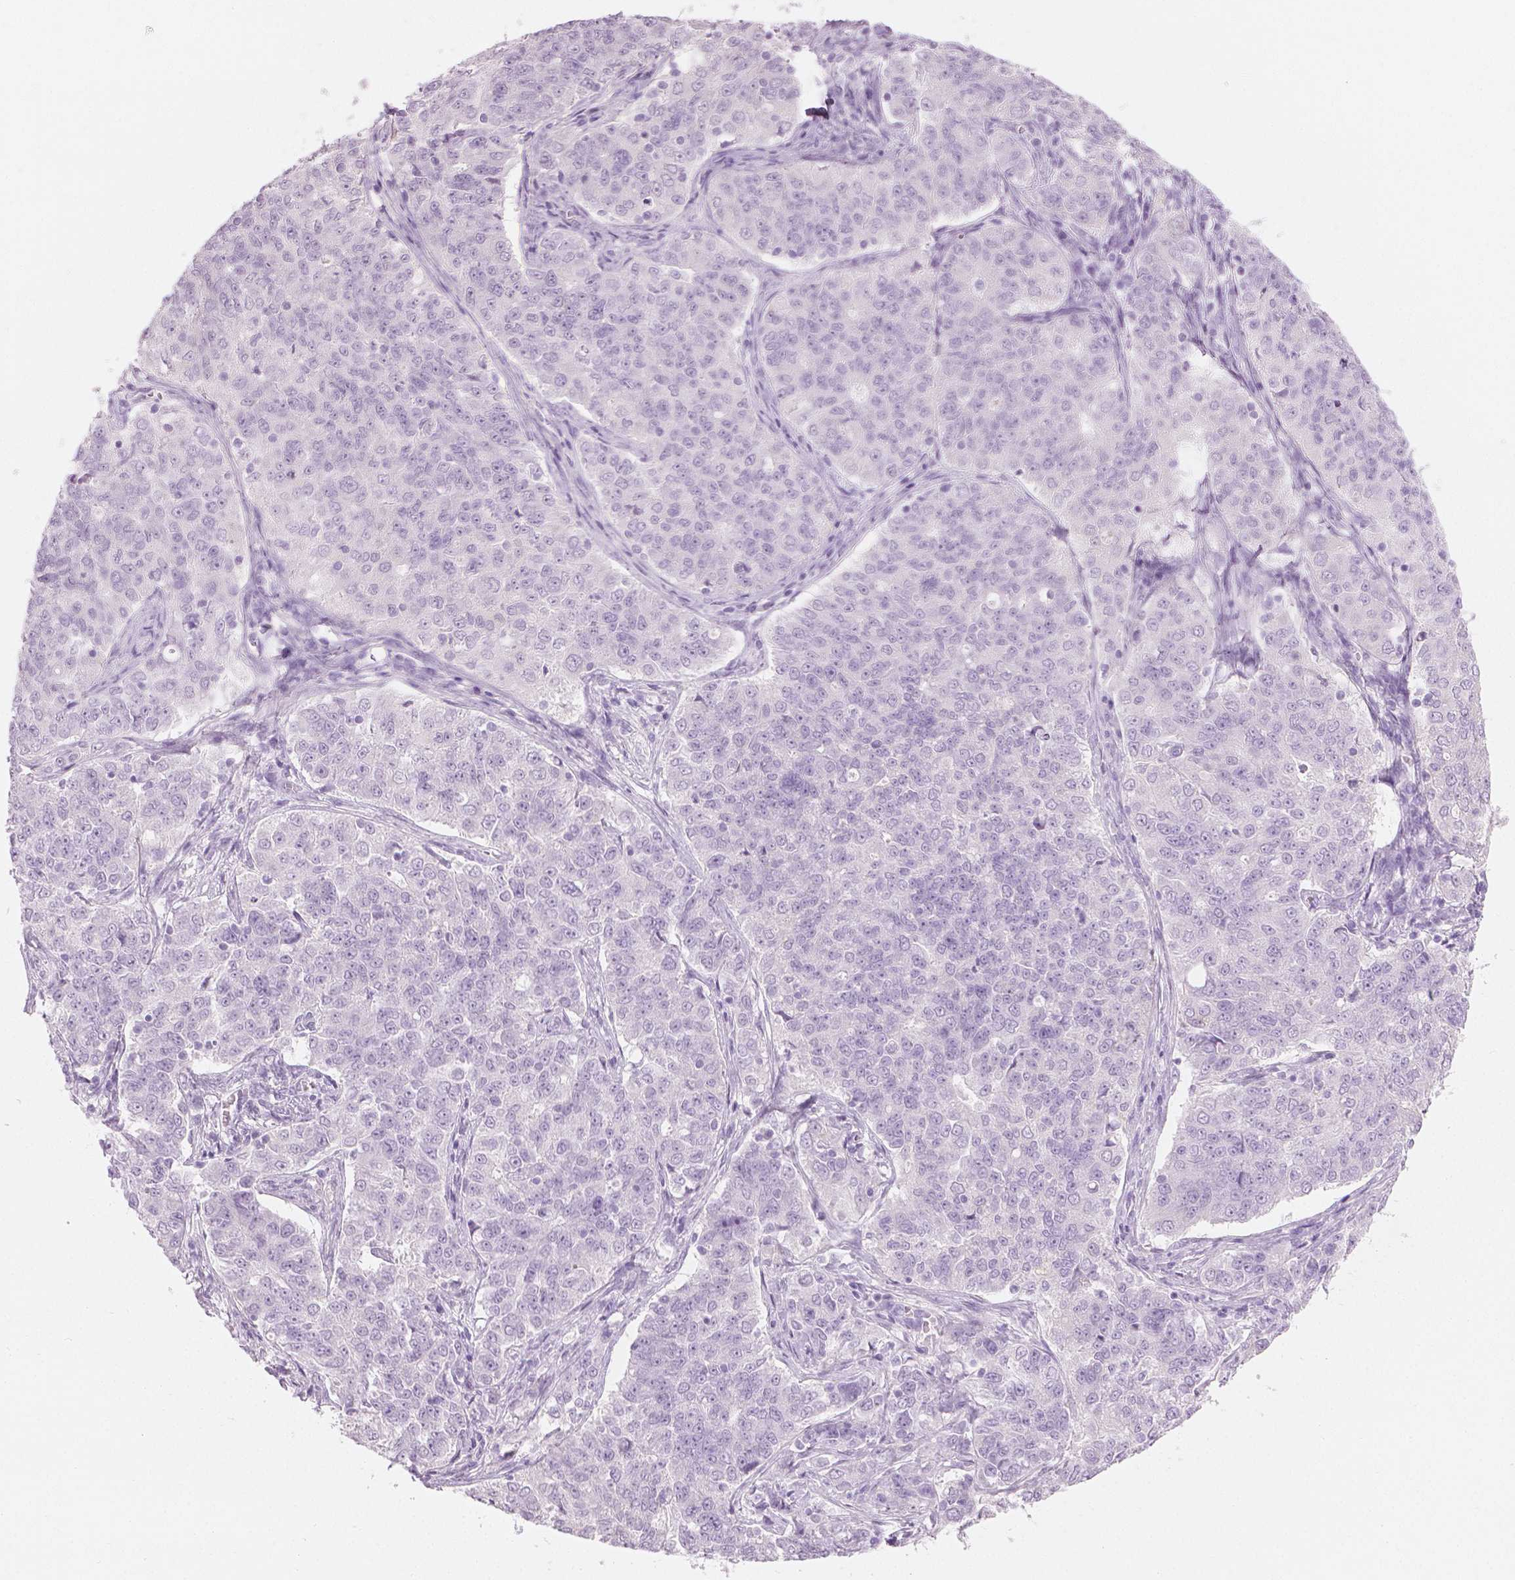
{"staining": {"intensity": "negative", "quantity": "none", "location": "none"}, "tissue": "endometrial cancer", "cell_type": "Tumor cells", "image_type": "cancer", "snomed": [{"axis": "morphology", "description": "Adenocarcinoma, NOS"}, {"axis": "topography", "description": "Endometrium"}], "caption": "High power microscopy histopathology image of an immunohistochemistry image of endometrial adenocarcinoma, revealing no significant expression in tumor cells. Nuclei are stained in blue.", "gene": "PLIN4", "patient": {"sex": "female", "age": 43}}